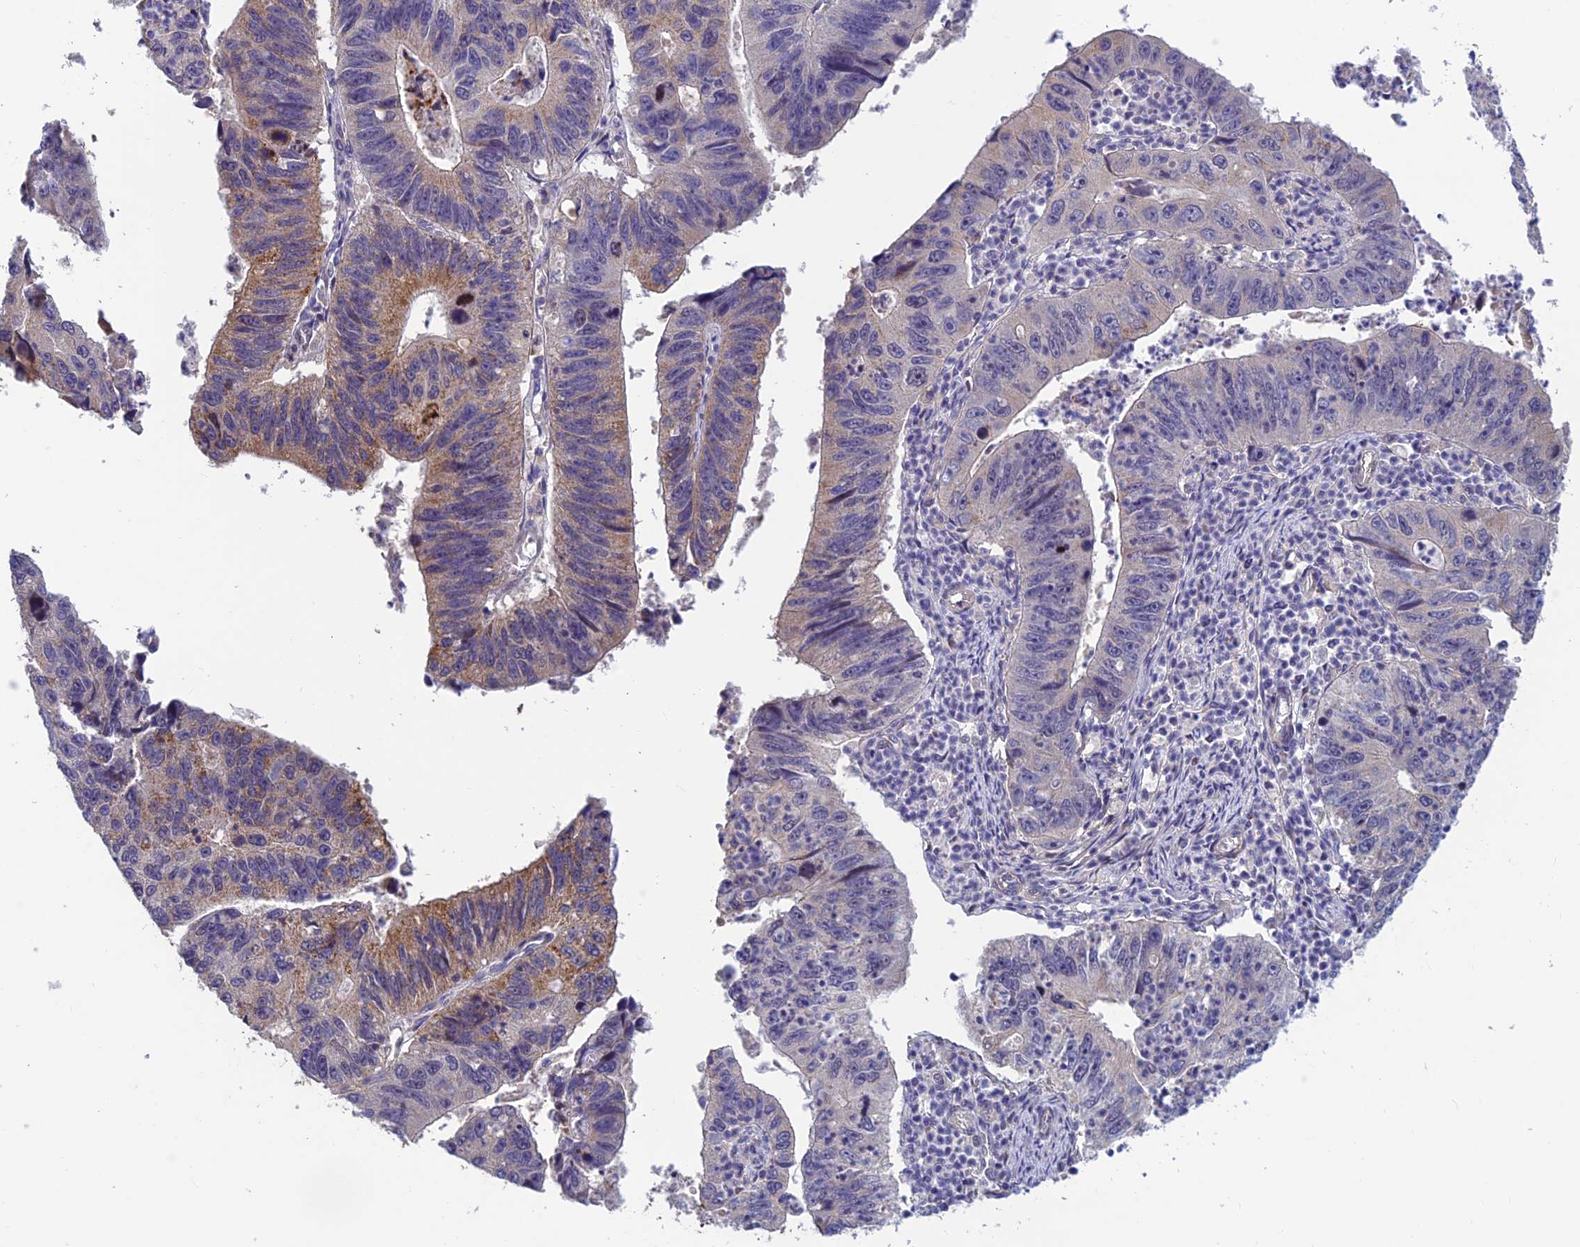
{"staining": {"intensity": "weak", "quantity": "25%-75%", "location": "cytoplasmic/membranous"}, "tissue": "stomach cancer", "cell_type": "Tumor cells", "image_type": "cancer", "snomed": [{"axis": "morphology", "description": "Adenocarcinoma, NOS"}, {"axis": "topography", "description": "Stomach"}], "caption": "Stomach adenocarcinoma tissue reveals weak cytoplasmic/membranous positivity in approximately 25%-75% of tumor cells, visualized by immunohistochemistry. (DAB (3,3'-diaminobenzidine) IHC with brightfield microscopy, high magnification).", "gene": "HECA", "patient": {"sex": "male", "age": 59}}